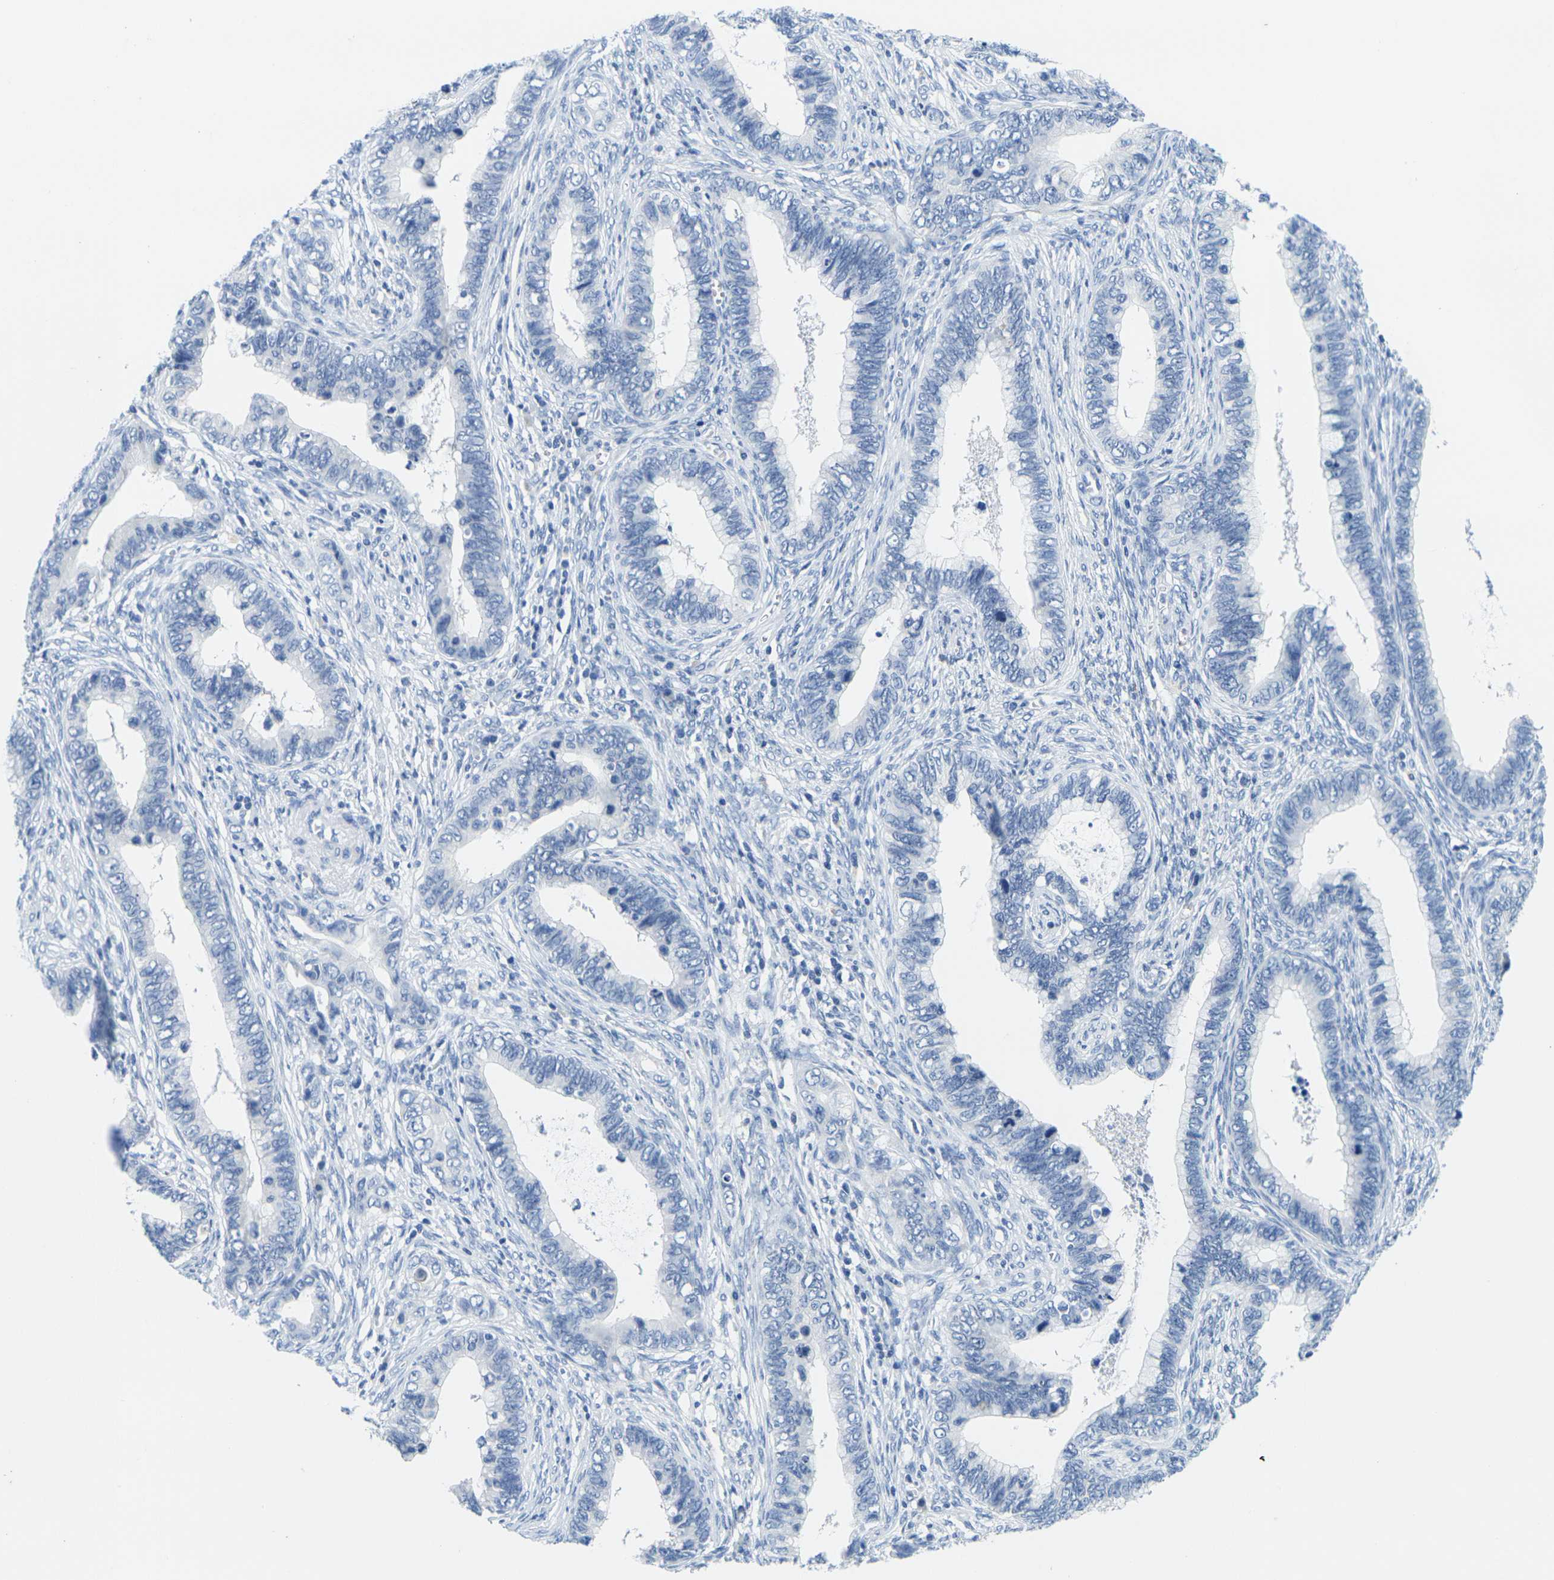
{"staining": {"intensity": "negative", "quantity": "none", "location": "none"}, "tissue": "cervical cancer", "cell_type": "Tumor cells", "image_type": "cancer", "snomed": [{"axis": "morphology", "description": "Adenocarcinoma, NOS"}, {"axis": "topography", "description": "Cervix"}], "caption": "This photomicrograph is of cervical cancer stained with immunohistochemistry (IHC) to label a protein in brown with the nuclei are counter-stained blue. There is no expression in tumor cells.", "gene": "FAM3D", "patient": {"sex": "female", "age": 44}}